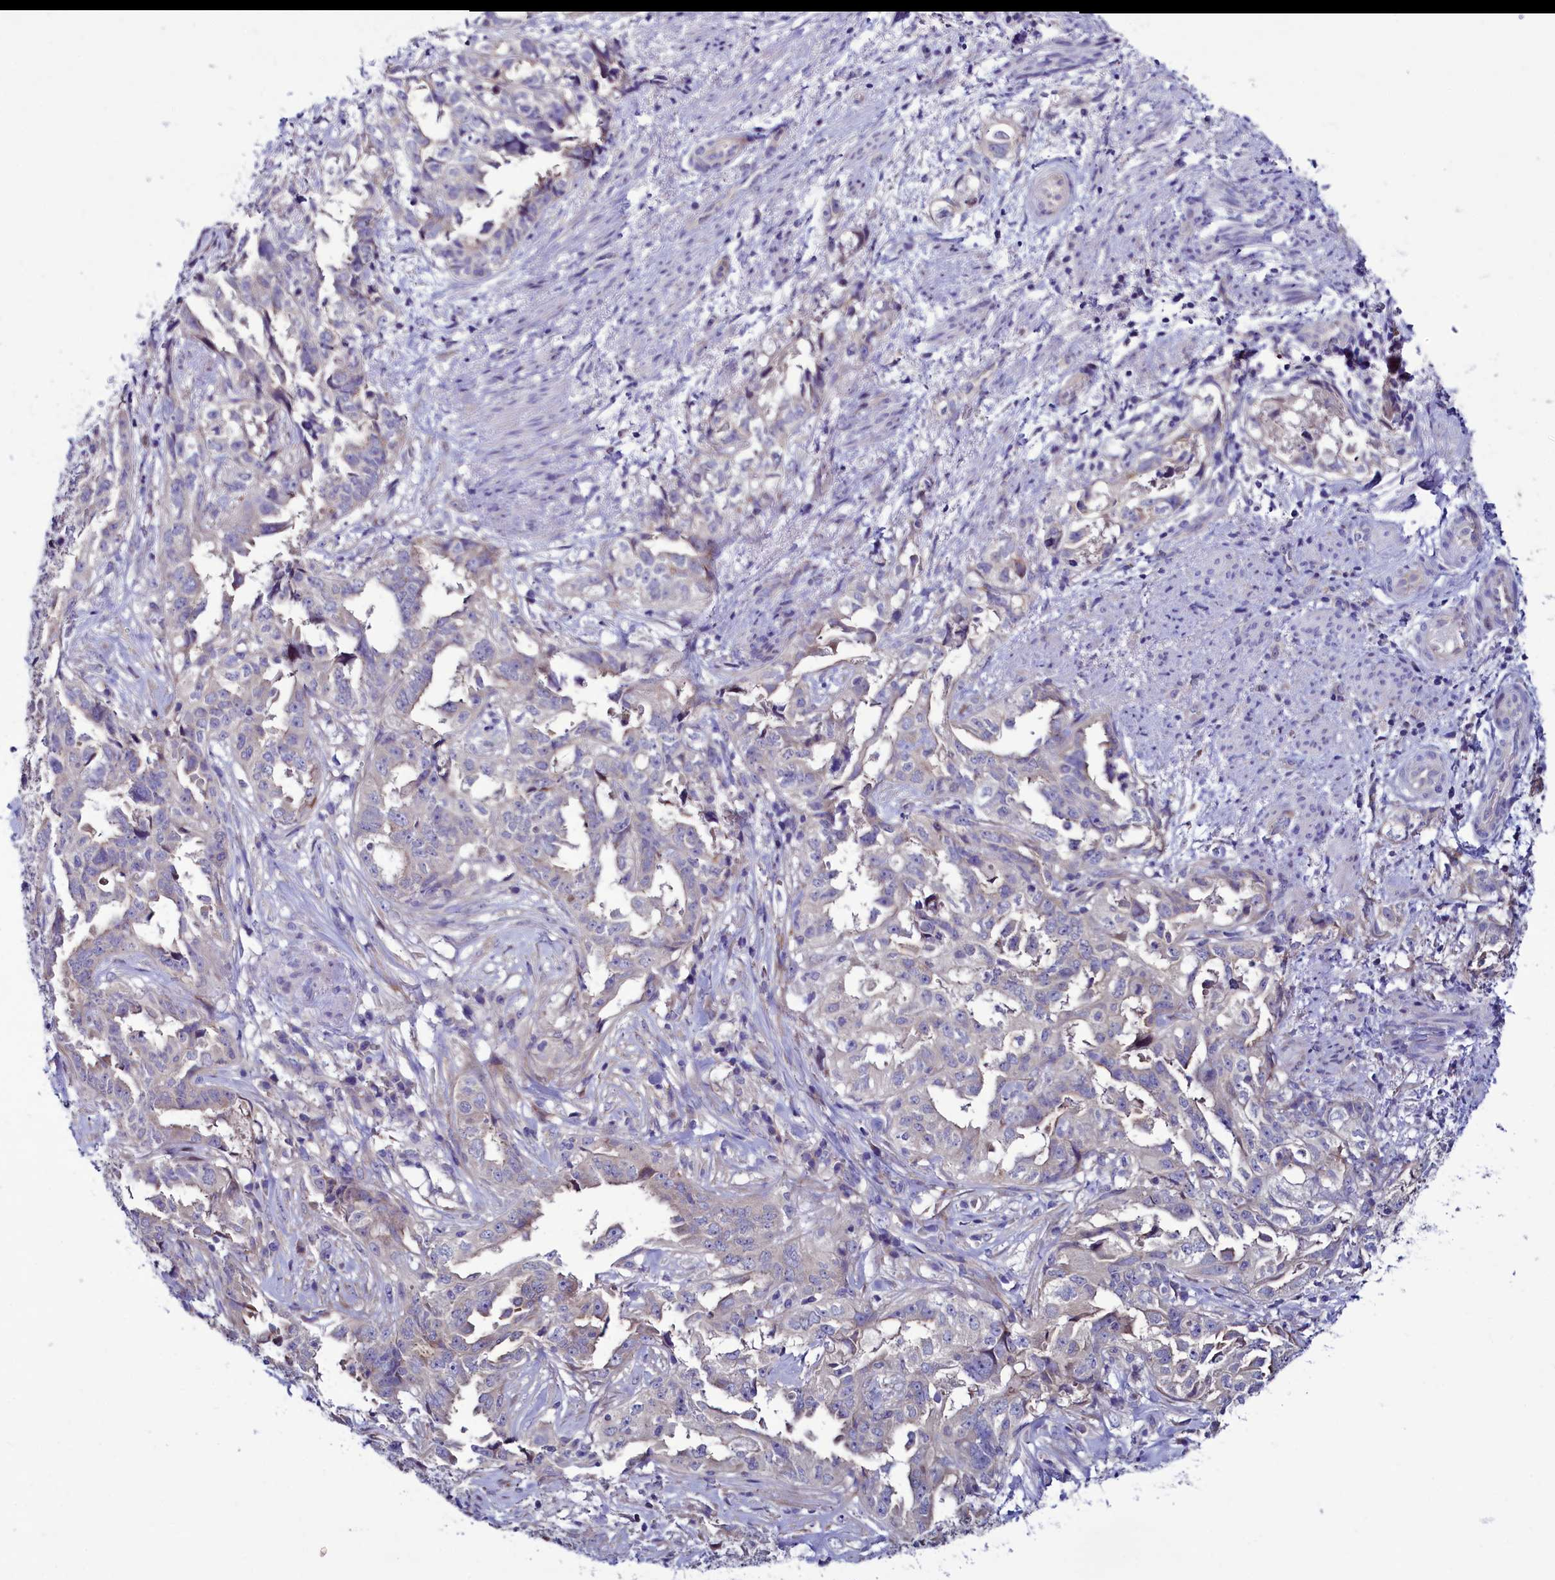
{"staining": {"intensity": "negative", "quantity": "none", "location": "none"}, "tissue": "endometrial cancer", "cell_type": "Tumor cells", "image_type": "cancer", "snomed": [{"axis": "morphology", "description": "Adenocarcinoma, NOS"}, {"axis": "topography", "description": "Endometrium"}], "caption": "This is a image of immunohistochemistry (IHC) staining of endometrial cancer, which shows no expression in tumor cells.", "gene": "KRBOX5", "patient": {"sex": "female", "age": 65}}